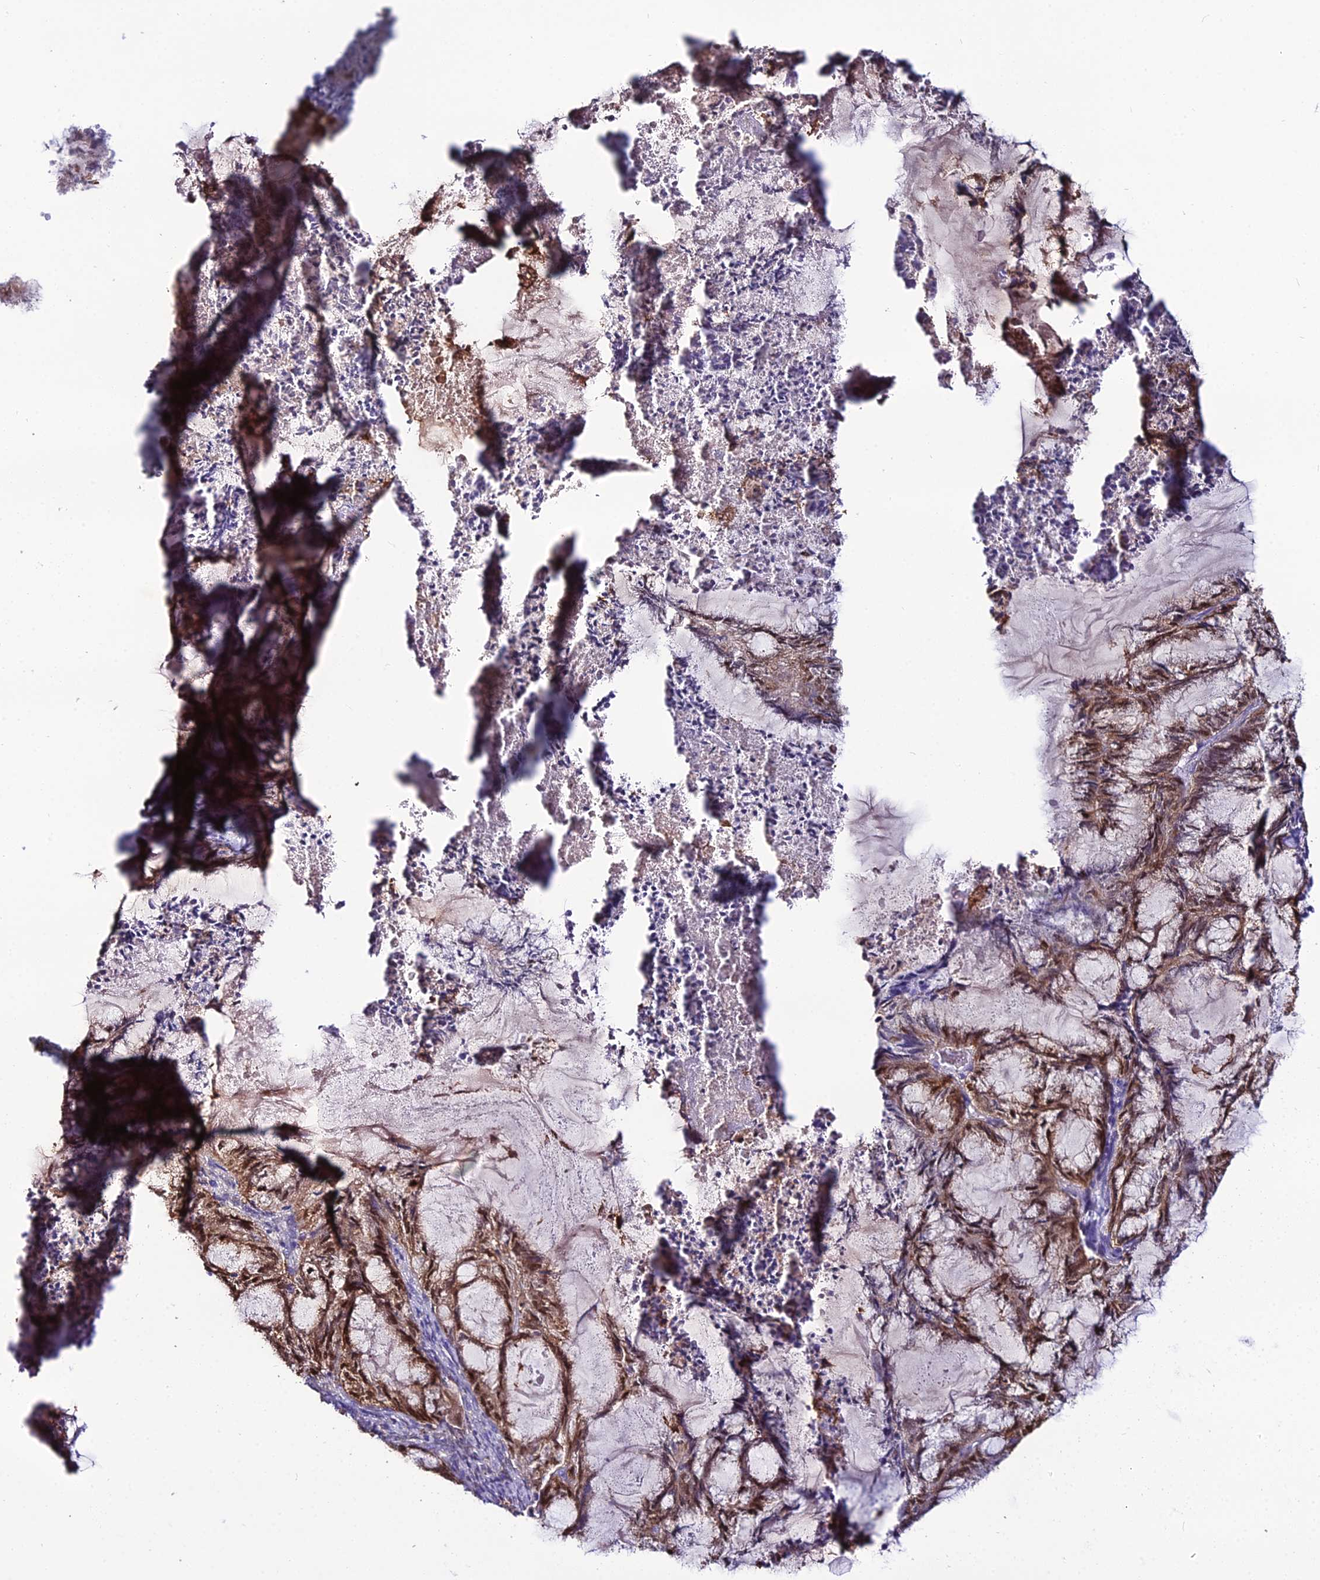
{"staining": {"intensity": "moderate", "quantity": ">75%", "location": "cytoplasmic/membranous,nuclear"}, "tissue": "endometrial cancer", "cell_type": "Tumor cells", "image_type": "cancer", "snomed": [{"axis": "morphology", "description": "Adenocarcinoma, NOS"}, {"axis": "topography", "description": "Endometrium"}], "caption": "The micrograph exhibits staining of endometrial adenocarcinoma, revealing moderate cytoplasmic/membranous and nuclear protein staining (brown color) within tumor cells.", "gene": "MB21D2", "patient": {"sex": "female", "age": 86}}